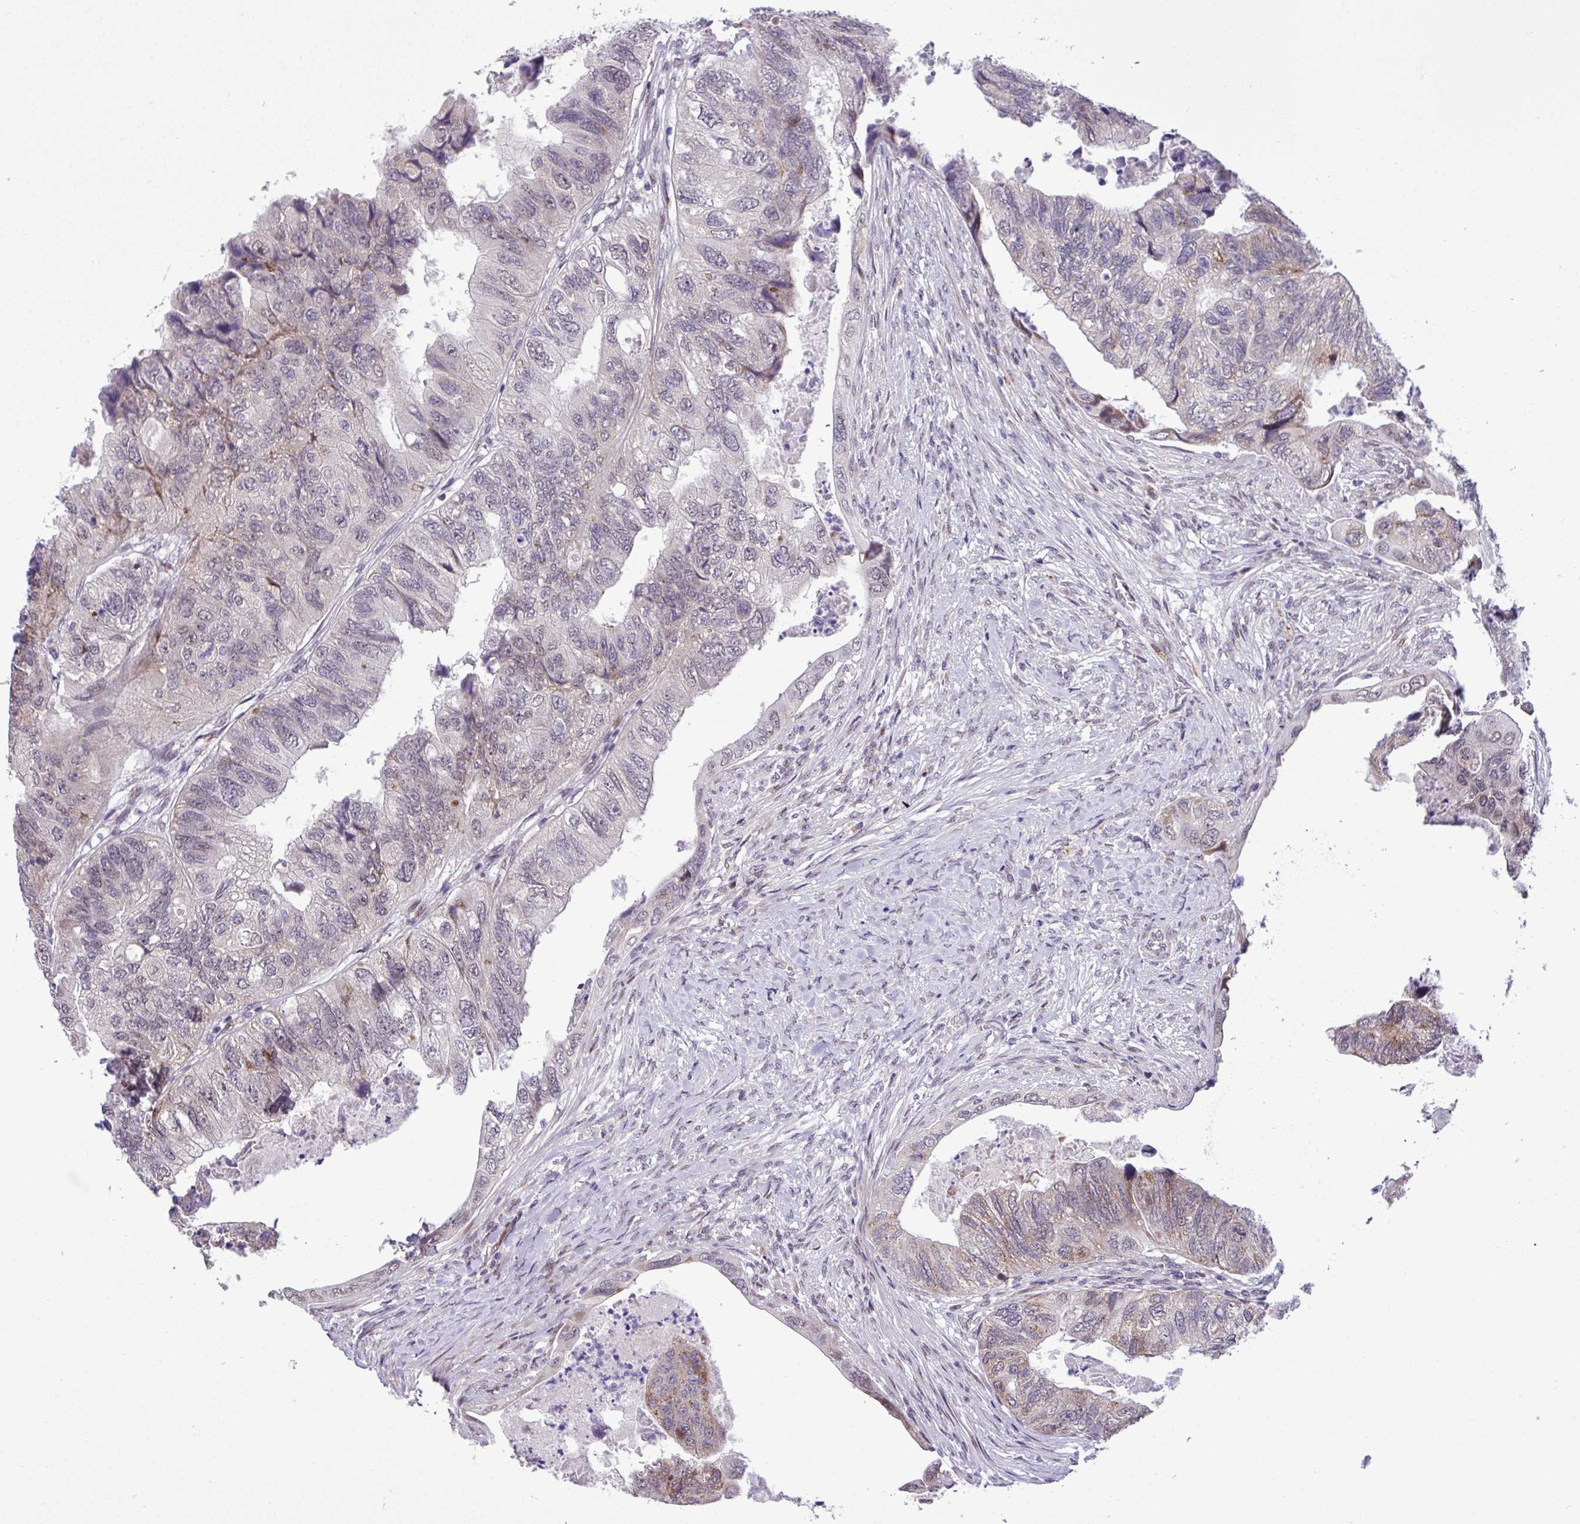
{"staining": {"intensity": "weak", "quantity": "<25%", "location": "cytoplasmic/membranous"}, "tissue": "colorectal cancer", "cell_type": "Tumor cells", "image_type": "cancer", "snomed": [{"axis": "morphology", "description": "Adenocarcinoma, NOS"}, {"axis": "topography", "description": "Rectum"}], "caption": "A micrograph of adenocarcinoma (colorectal) stained for a protein shows no brown staining in tumor cells. (Brightfield microscopy of DAB (3,3'-diaminobenzidine) IHC at high magnification).", "gene": "ZNF354A", "patient": {"sex": "male", "age": 63}}